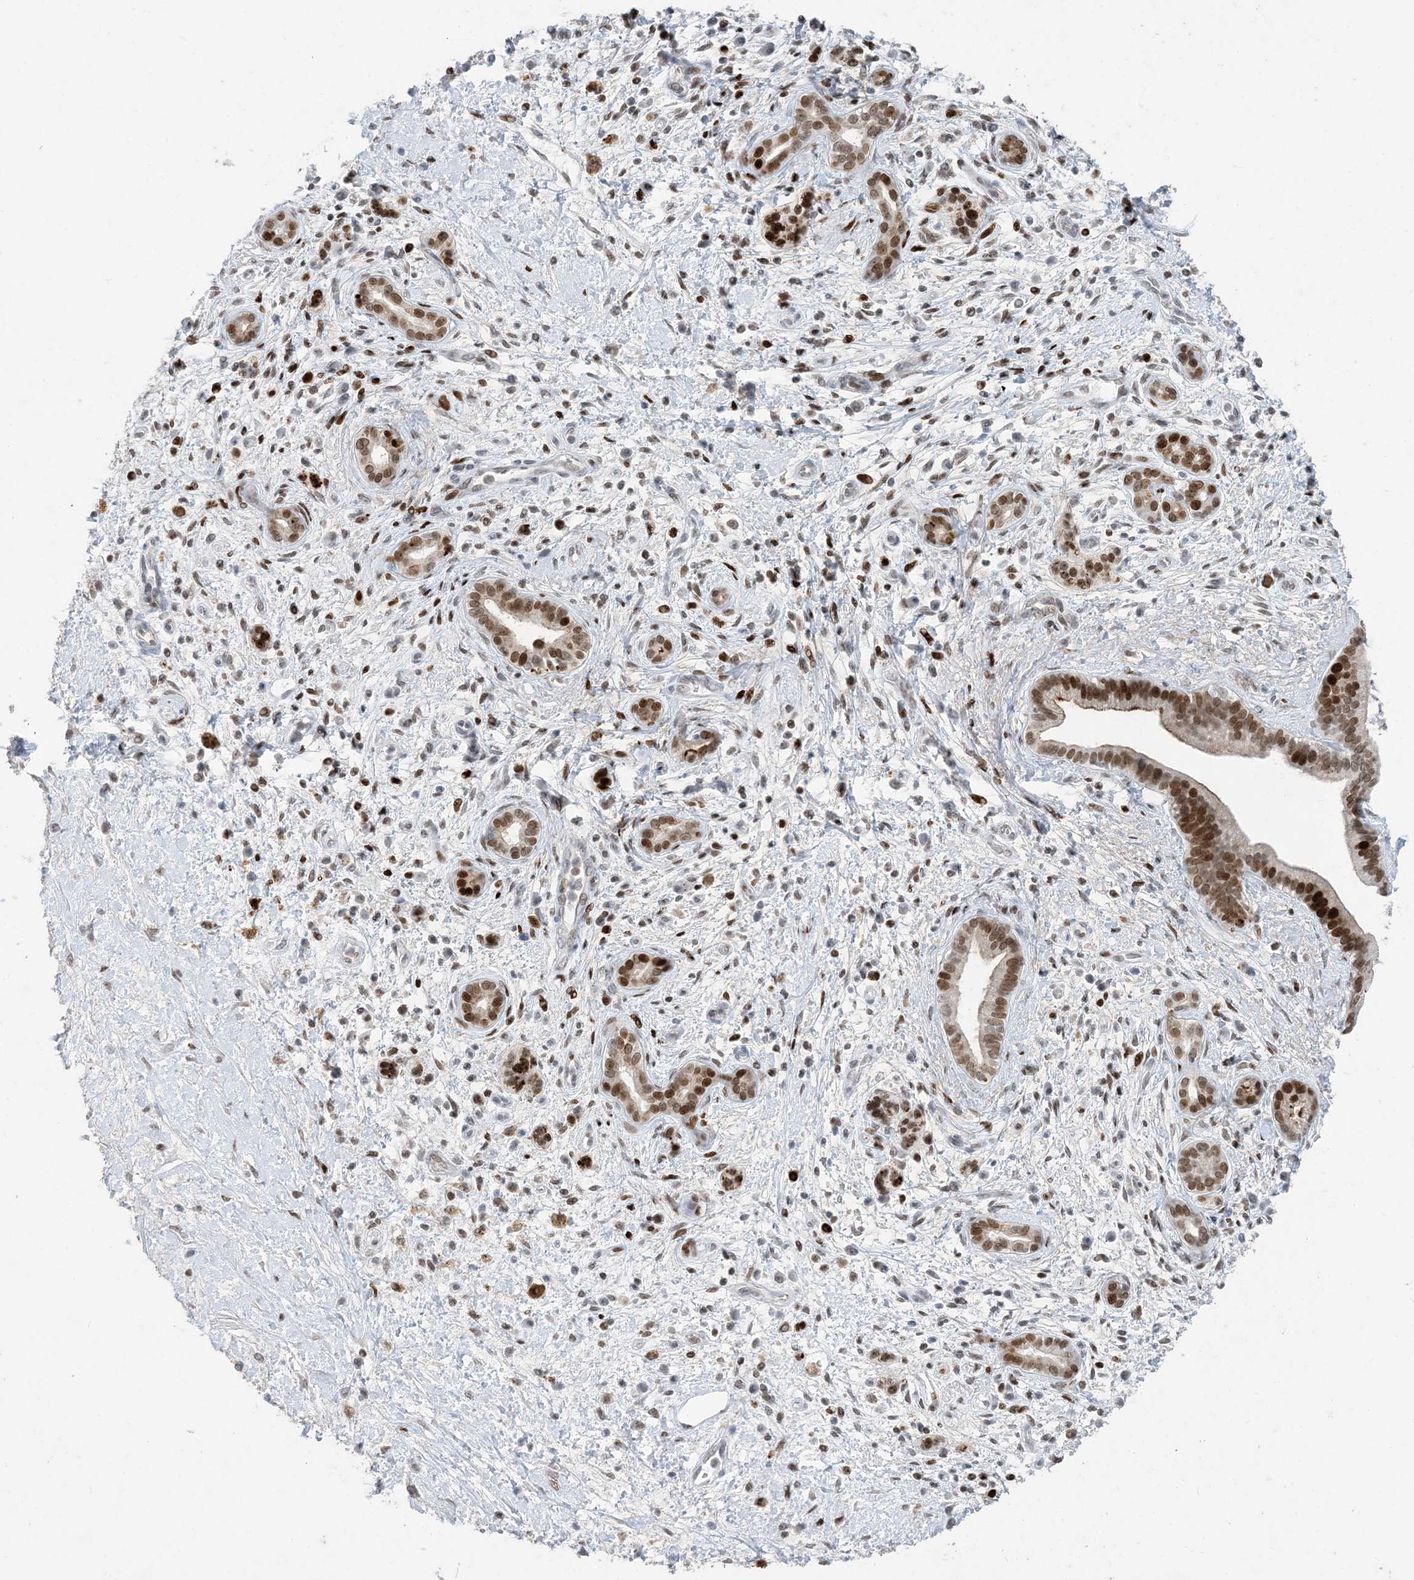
{"staining": {"intensity": "strong", "quantity": ">75%", "location": "nuclear"}, "tissue": "pancreatic cancer", "cell_type": "Tumor cells", "image_type": "cancer", "snomed": [{"axis": "morphology", "description": "Adenocarcinoma, NOS"}, {"axis": "topography", "description": "Pancreas"}], "caption": "Pancreatic adenocarcinoma tissue exhibits strong nuclear staining in approximately >75% of tumor cells, visualized by immunohistochemistry. Nuclei are stained in blue.", "gene": "SLC25A53", "patient": {"sex": "male", "age": 78}}